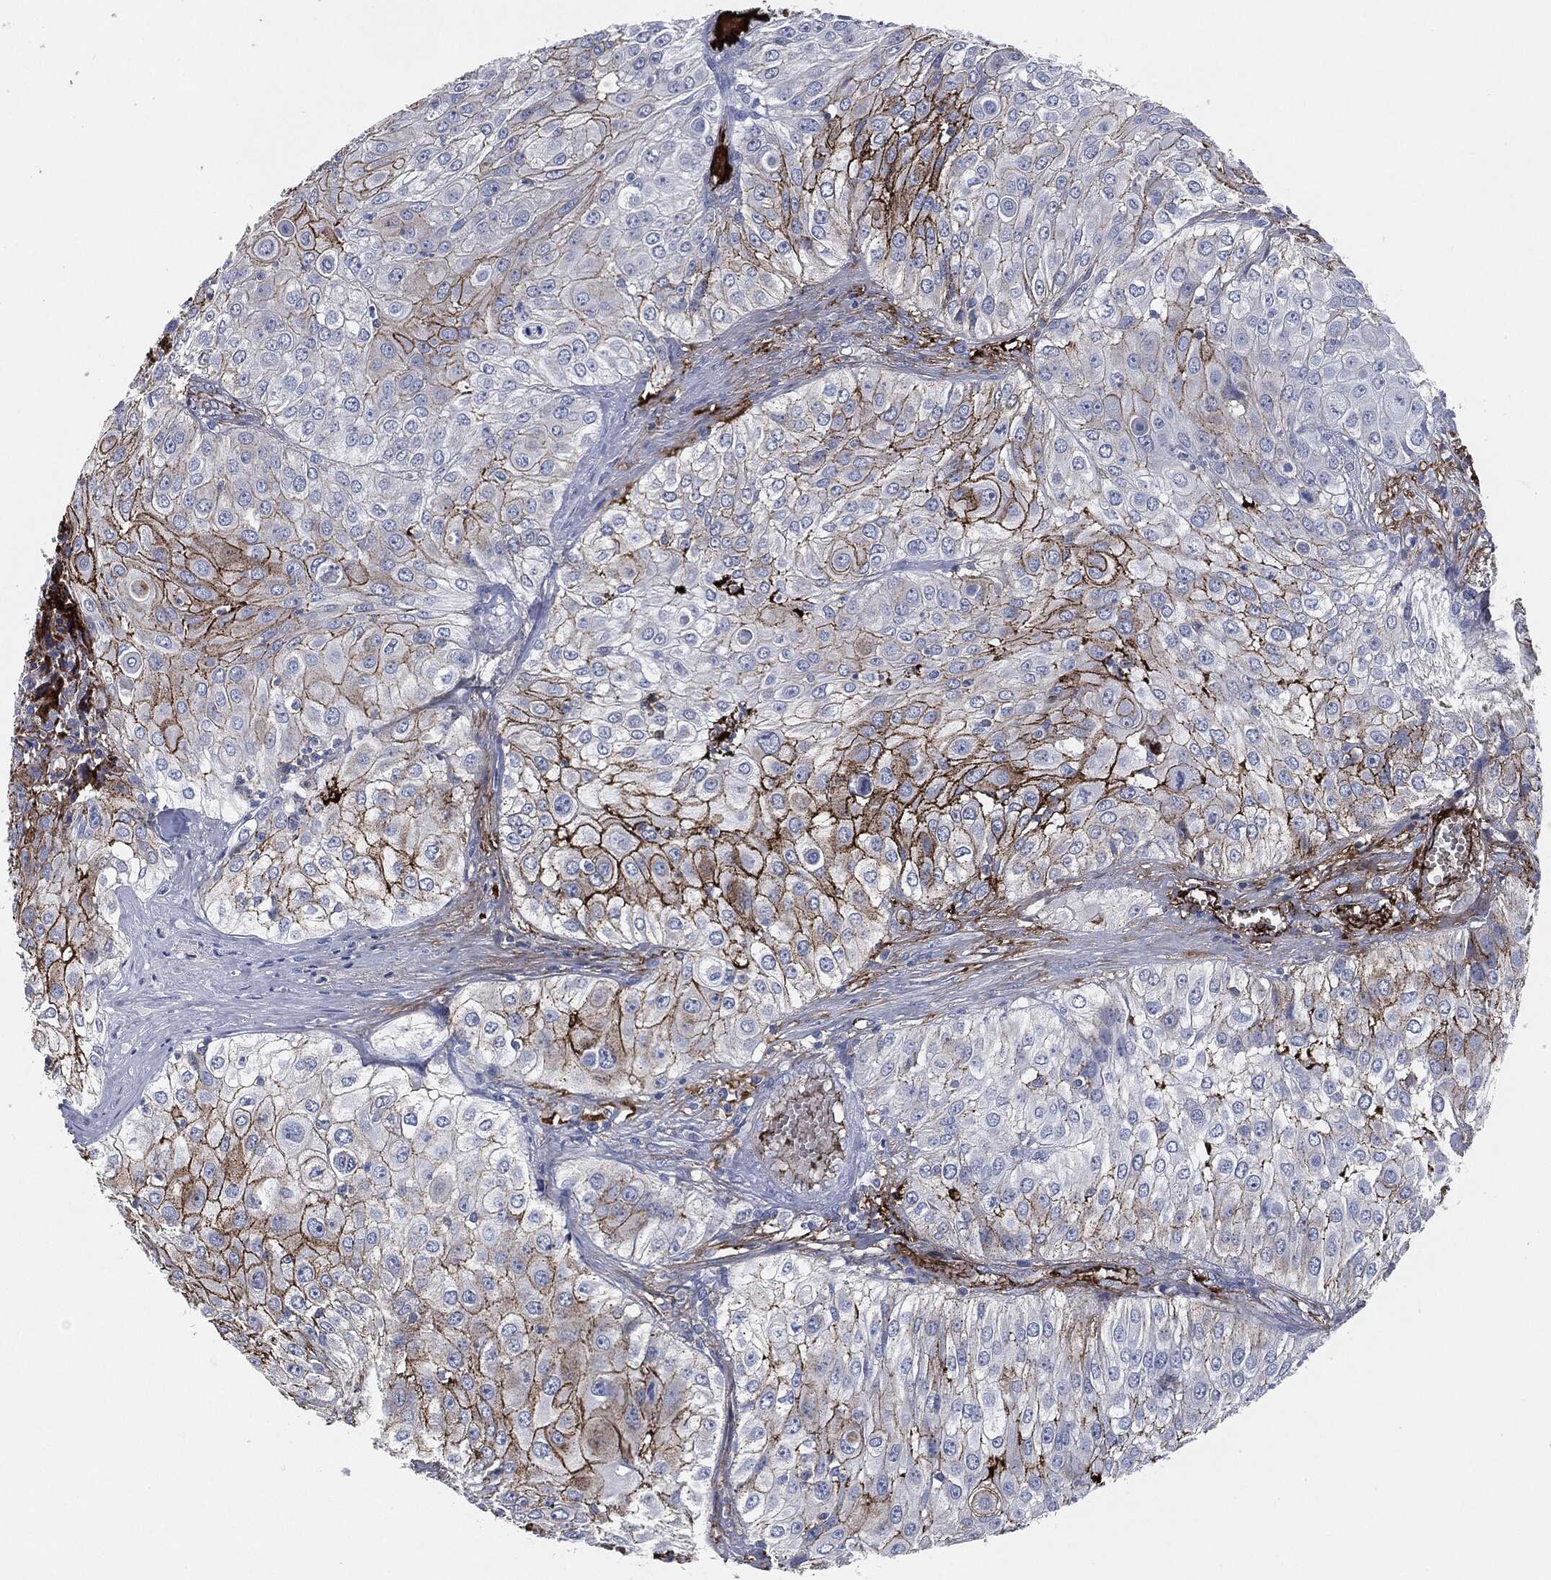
{"staining": {"intensity": "strong", "quantity": "<25%", "location": "cytoplasmic/membranous"}, "tissue": "urothelial cancer", "cell_type": "Tumor cells", "image_type": "cancer", "snomed": [{"axis": "morphology", "description": "Urothelial carcinoma, High grade"}, {"axis": "topography", "description": "Urinary bladder"}], "caption": "Immunohistochemical staining of human urothelial carcinoma (high-grade) reveals medium levels of strong cytoplasmic/membranous positivity in approximately <25% of tumor cells.", "gene": "APOB", "patient": {"sex": "female", "age": 79}}